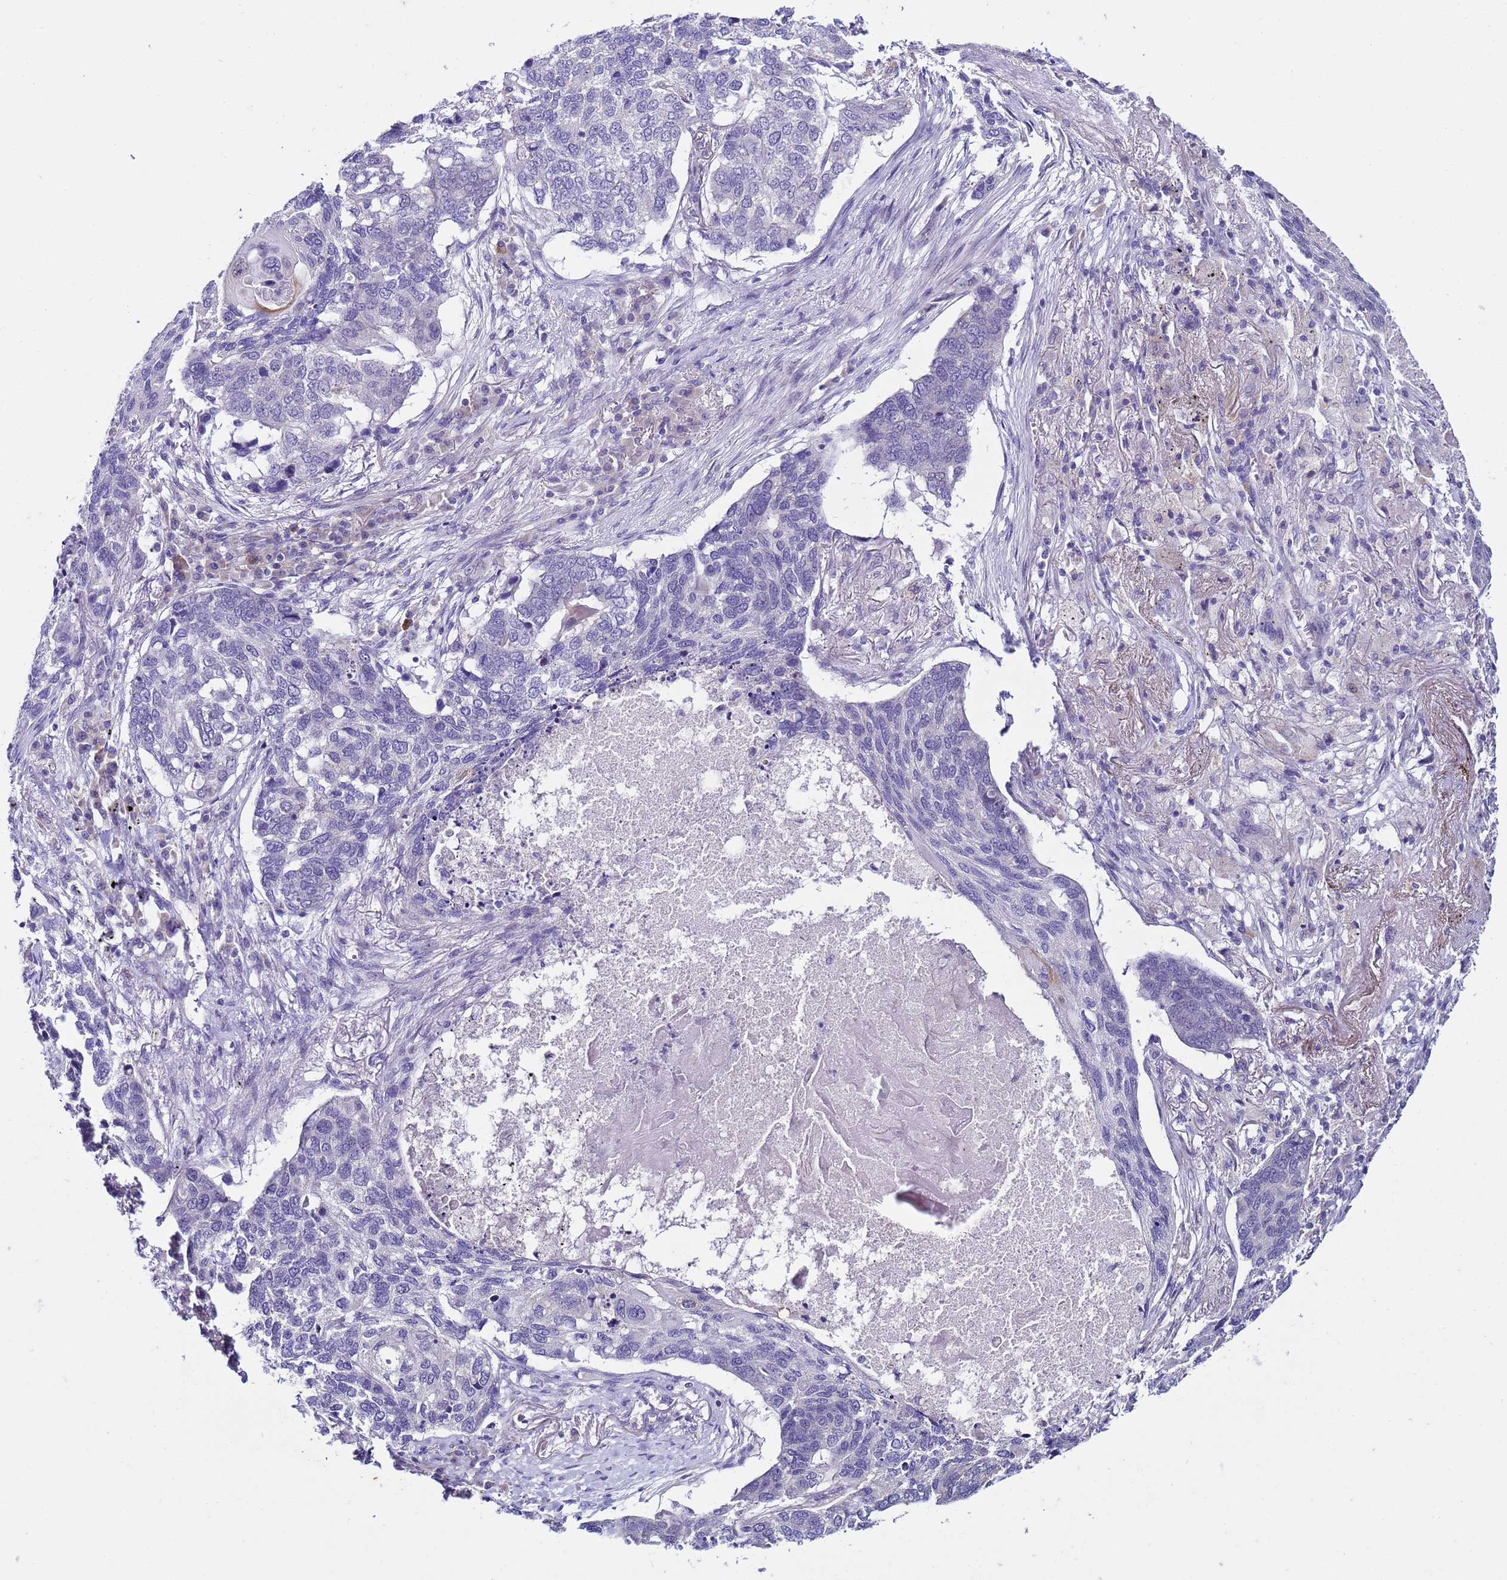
{"staining": {"intensity": "negative", "quantity": "none", "location": "none"}, "tissue": "lung cancer", "cell_type": "Tumor cells", "image_type": "cancer", "snomed": [{"axis": "morphology", "description": "Squamous cell carcinoma, NOS"}, {"axis": "topography", "description": "Lung"}], "caption": "DAB (3,3'-diaminobenzidine) immunohistochemical staining of lung cancer (squamous cell carcinoma) demonstrates no significant staining in tumor cells. Brightfield microscopy of immunohistochemistry stained with DAB (brown) and hematoxylin (blue), captured at high magnification.", "gene": "IGSF11", "patient": {"sex": "female", "age": 63}}